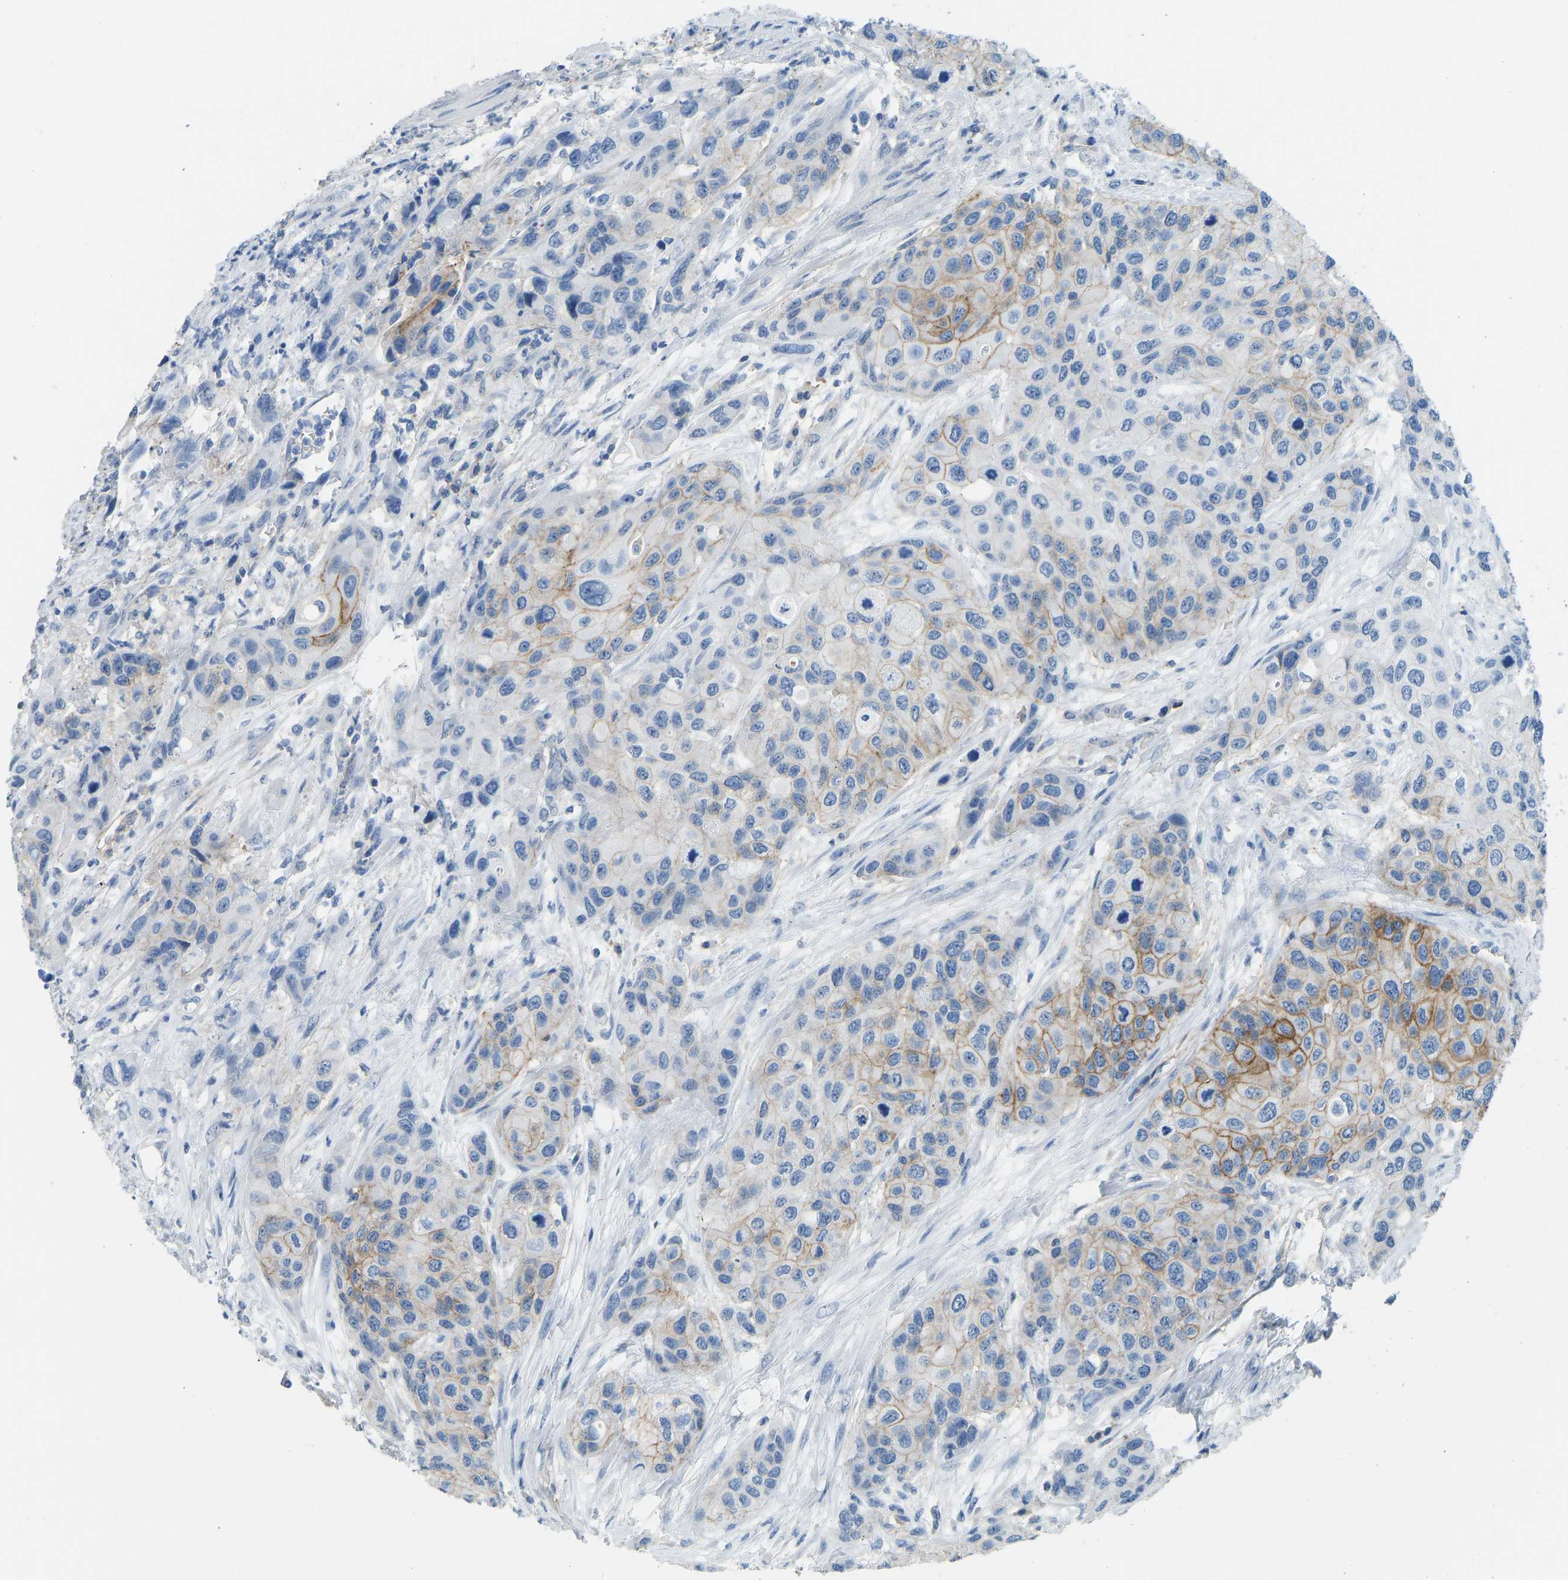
{"staining": {"intensity": "moderate", "quantity": "<25%", "location": "cytoplasmic/membranous"}, "tissue": "urothelial cancer", "cell_type": "Tumor cells", "image_type": "cancer", "snomed": [{"axis": "morphology", "description": "Urothelial carcinoma, High grade"}, {"axis": "topography", "description": "Urinary bladder"}], "caption": "IHC staining of urothelial carcinoma (high-grade), which shows low levels of moderate cytoplasmic/membranous staining in approximately <25% of tumor cells indicating moderate cytoplasmic/membranous protein staining. The staining was performed using DAB (brown) for protein detection and nuclei were counterstained in hematoxylin (blue).", "gene": "ATP1A1", "patient": {"sex": "female", "age": 56}}